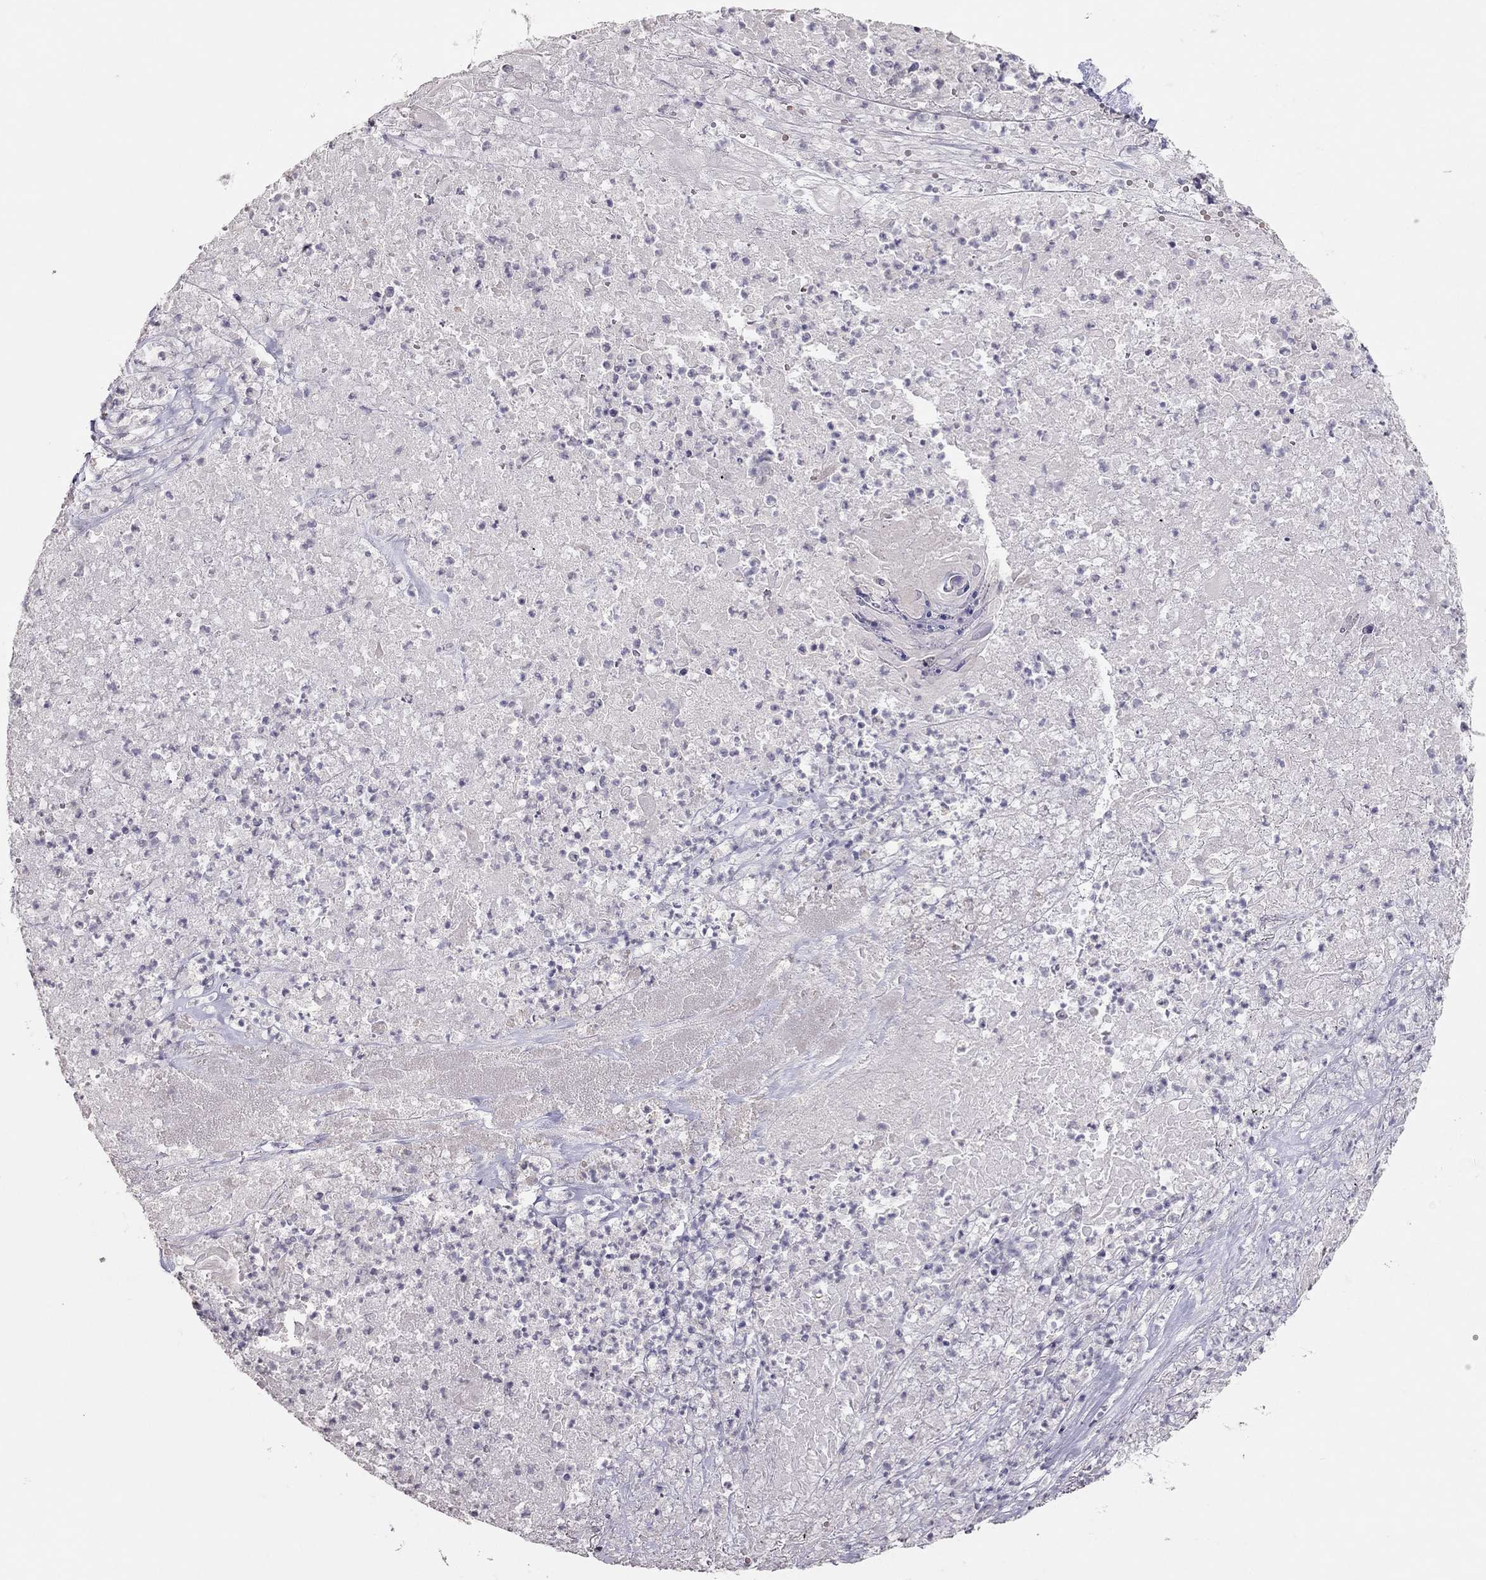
{"staining": {"intensity": "negative", "quantity": "none", "location": "none"}, "tissue": "lung cancer", "cell_type": "Tumor cells", "image_type": "cancer", "snomed": [{"axis": "morphology", "description": "Squamous cell carcinoma, NOS"}, {"axis": "topography", "description": "Lung"}], "caption": "The micrograph demonstrates no significant staining in tumor cells of squamous cell carcinoma (lung).", "gene": "TSHB", "patient": {"sex": "male", "age": 64}}